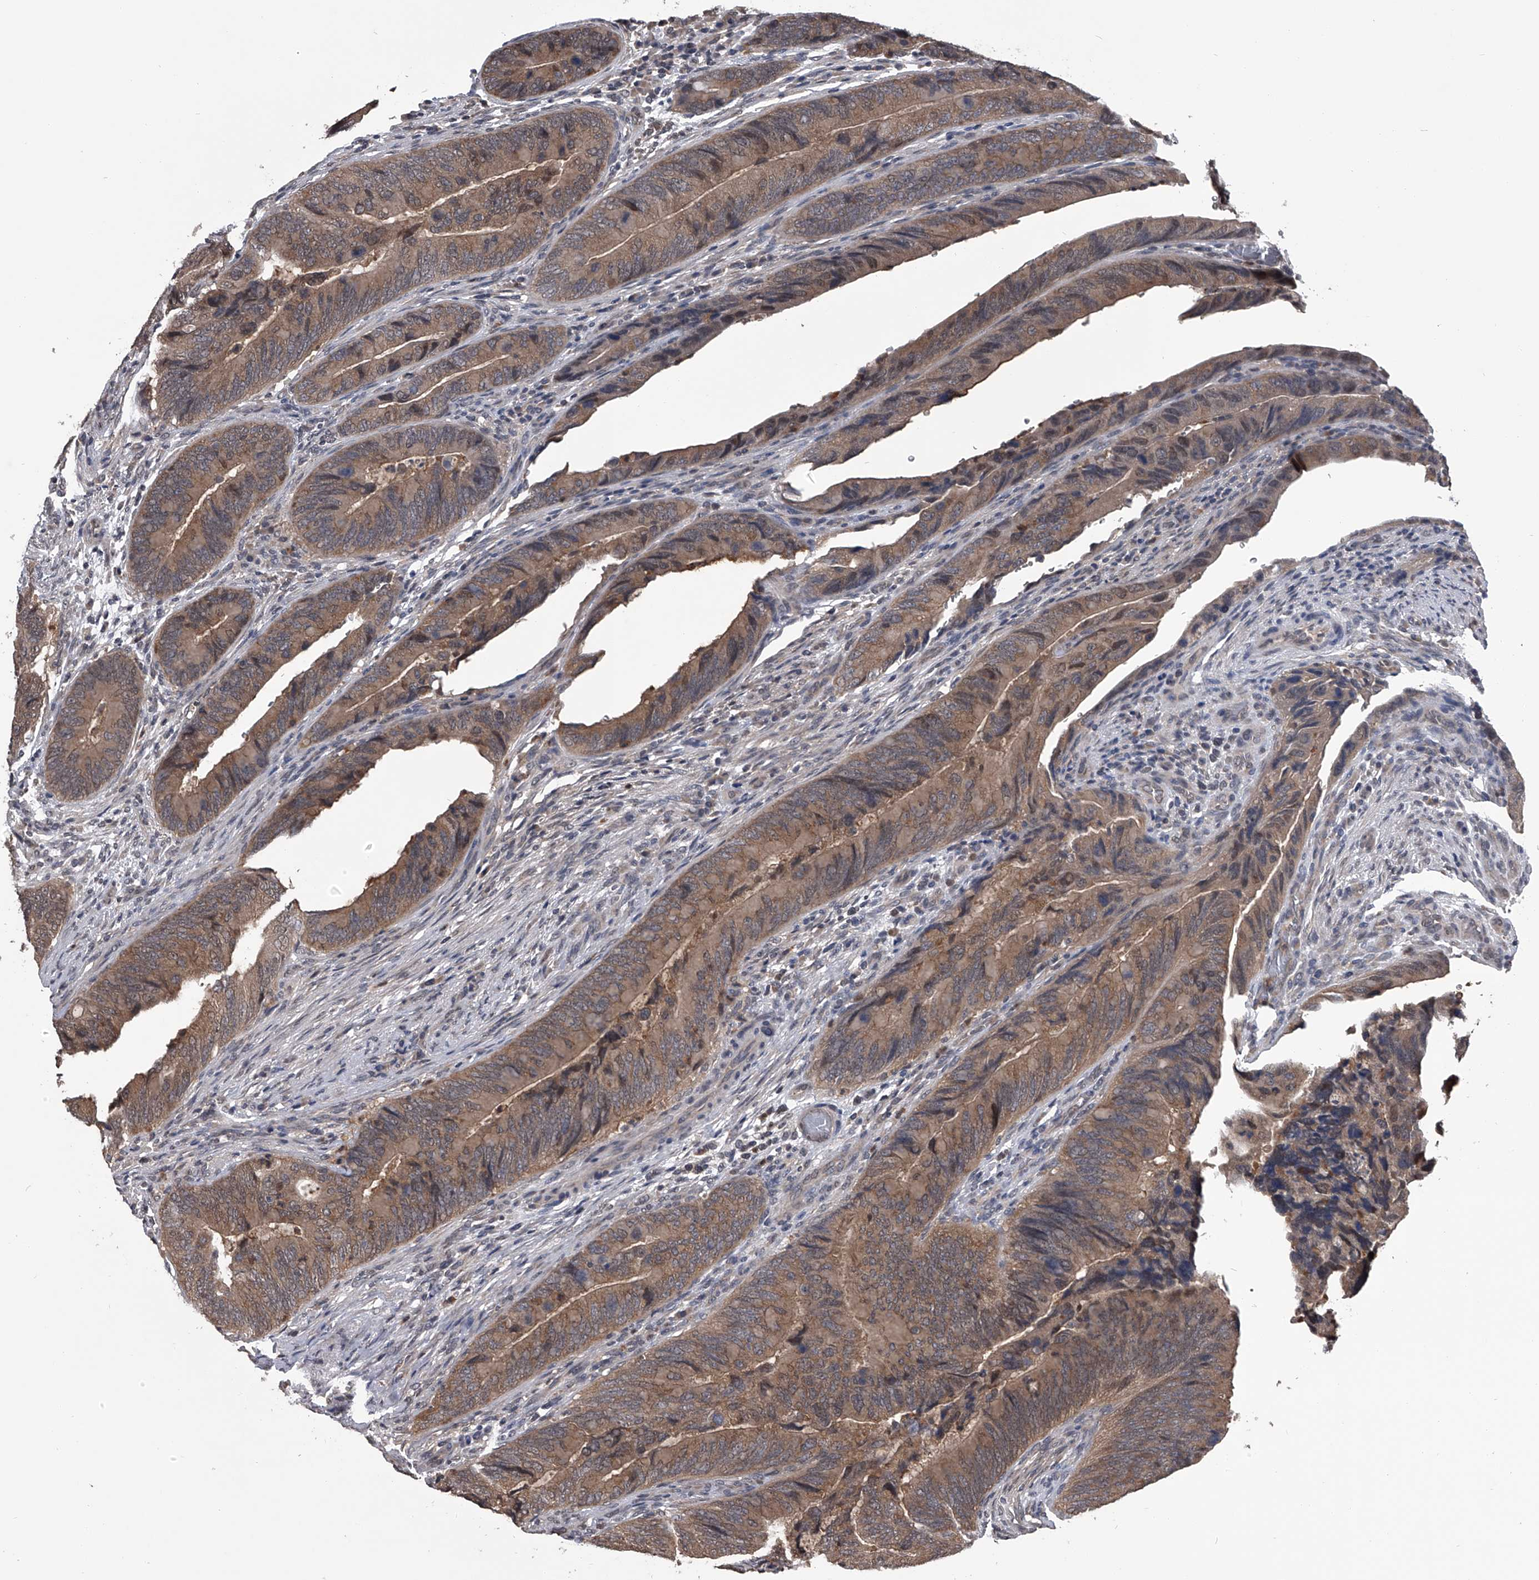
{"staining": {"intensity": "moderate", "quantity": ">75%", "location": "cytoplasmic/membranous"}, "tissue": "colorectal cancer", "cell_type": "Tumor cells", "image_type": "cancer", "snomed": [{"axis": "morphology", "description": "Normal tissue, NOS"}, {"axis": "morphology", "description": "Adenocarcinoma, NOS"}, {"axis": "topography", "description": "Colon"}], "caption": "DAB (3,3'-diaminobenzidine) immunohistochemical staining of human colorectal cancer demonstrates moderate cytoplasmic/membranous protein expression in about >75% of tumor cells.", "gene": "TSNAX", "patient": {"sex": "male", "age": 56}}